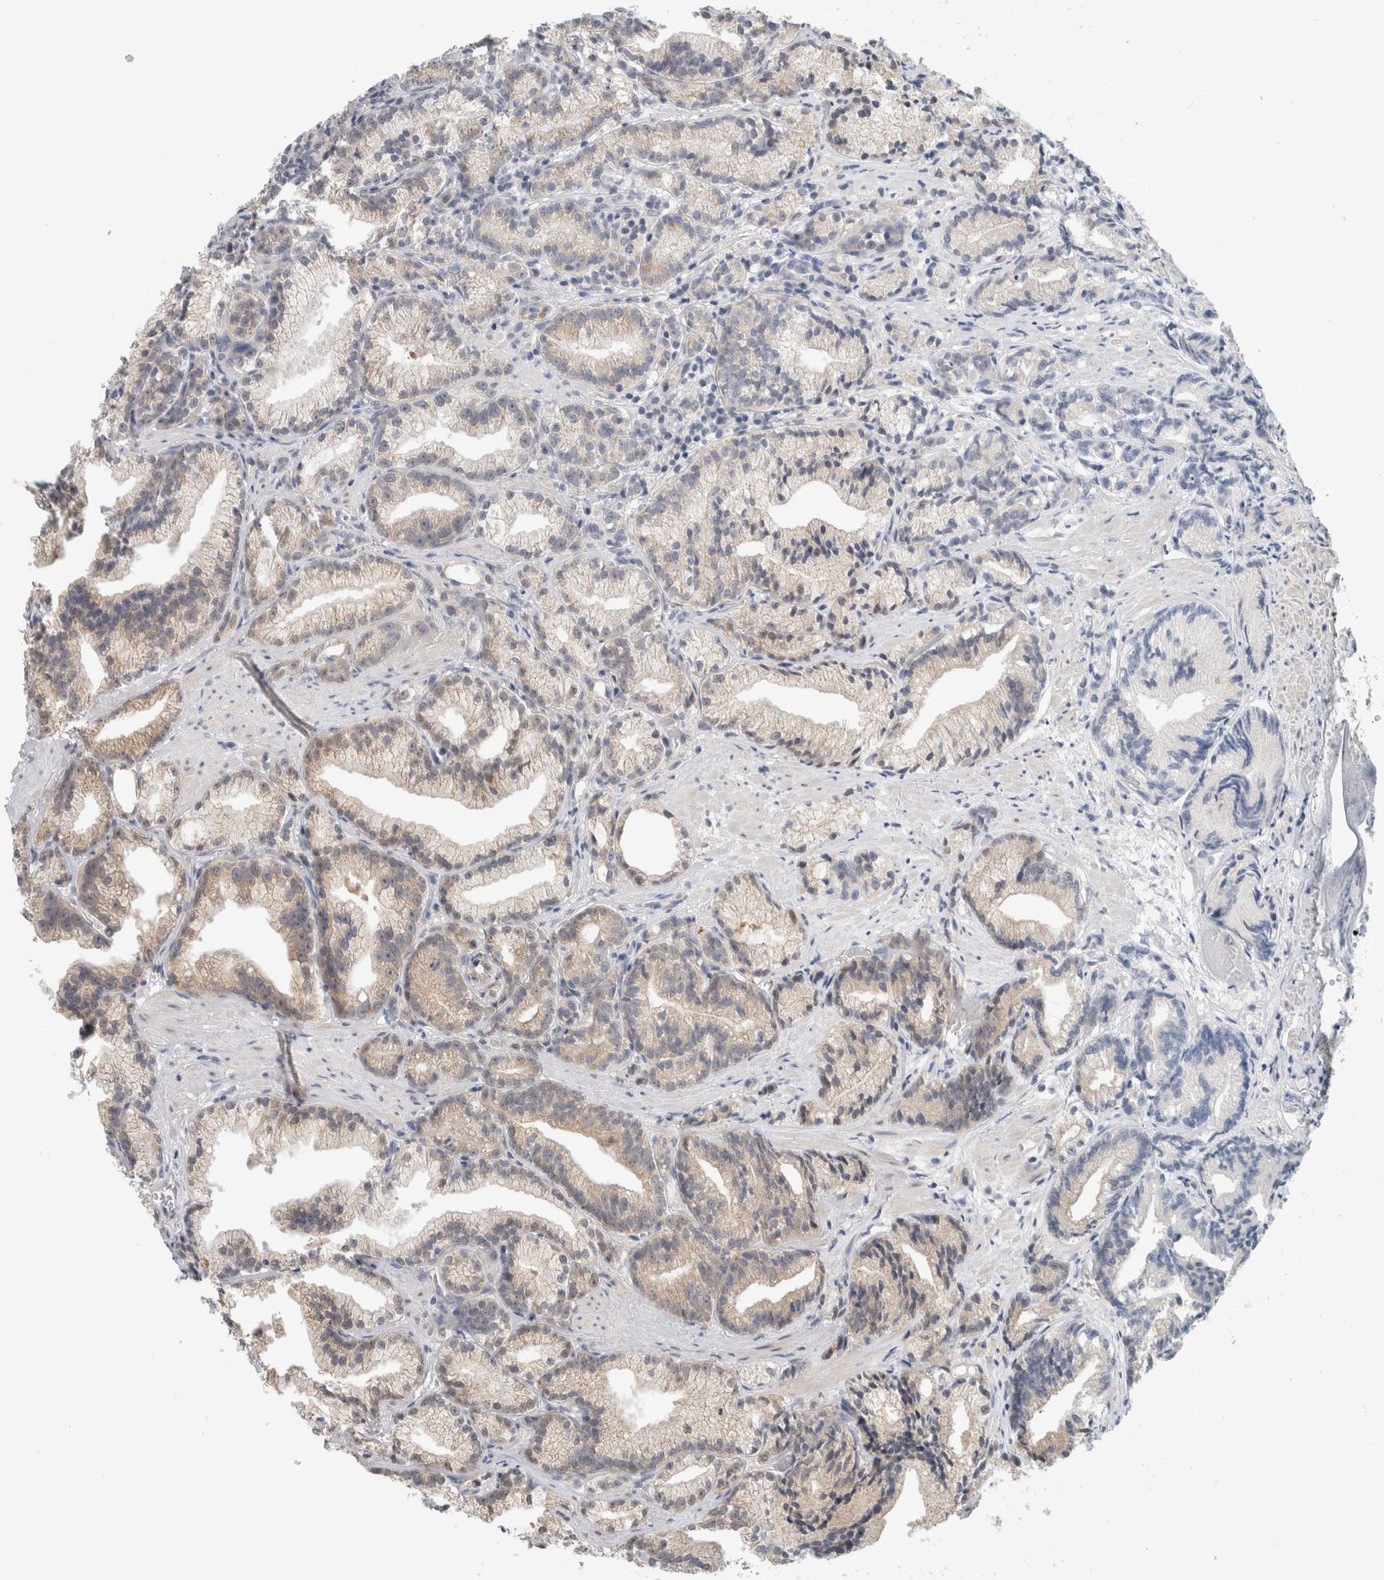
{"staining": {"intensity": "weak", "quantity": "25%-75%", "location": "cytoplasmic/membranous"}, "tissue": "prostate cancer", "cell_type": "Tumor cells", "image_type": "cancer", "snomed": [{"axis": "morphology", "description": "Adenocarcinoma, Low grade"}, {"axis": "topography", "description": "Prostate"}], "caption": "Immunohistochemical staining of prostate cancer (low-grade adenocarcinoma) shows weak cytoplasmic/membranous protein positivity in approximately 25%-75% of tumor cells.", "gene": "CRAT", "patient": {"sex": "male", "age": 89}}